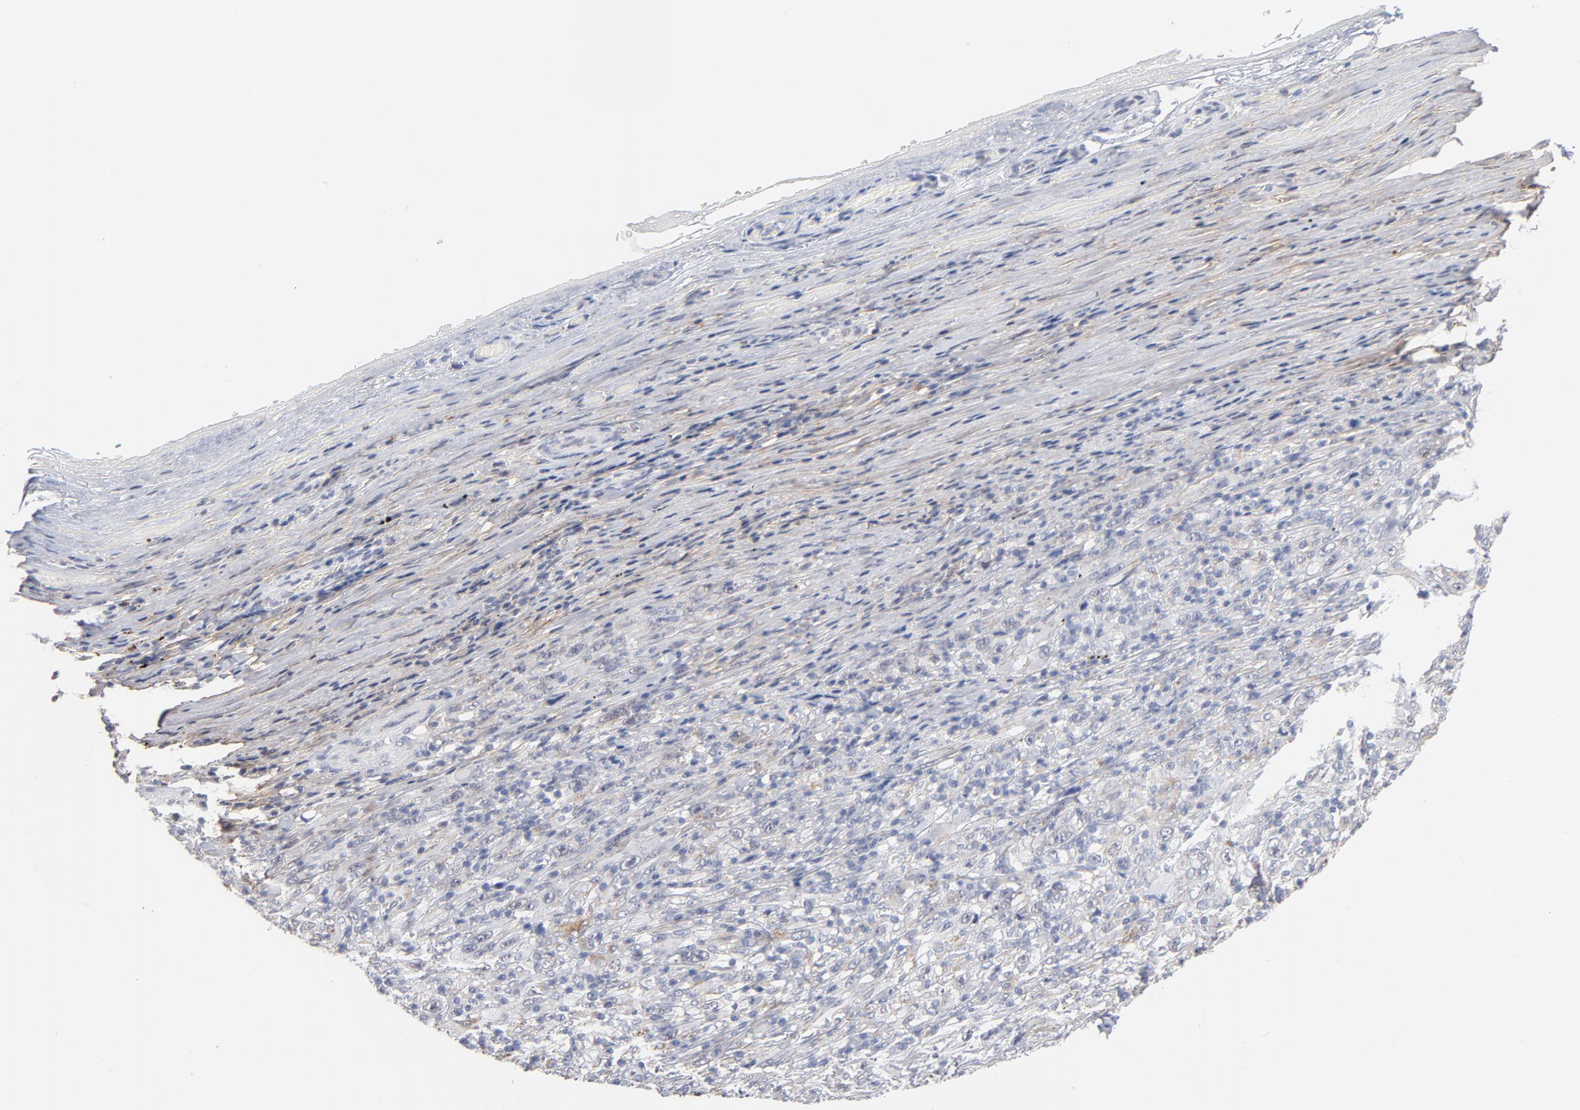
{"staining": {"intensity": "negative", "quantity": "none", "location": "none"}, "tissue": "melanoma", "cell_type": "Tumor cells", "image_type": "cancer", "snomed": [{"axis": "morphology", "description": "Malignant melanoma, Metastatic site"}, {"axis": "topography", "description": "Skin"}], "caption": "An immunohistochemistry image of melanoma is shown. There is no staining in tumor cells of melanoma.", "gene": "LTBP2", "patient": {"sex": "female", "age": 56}}